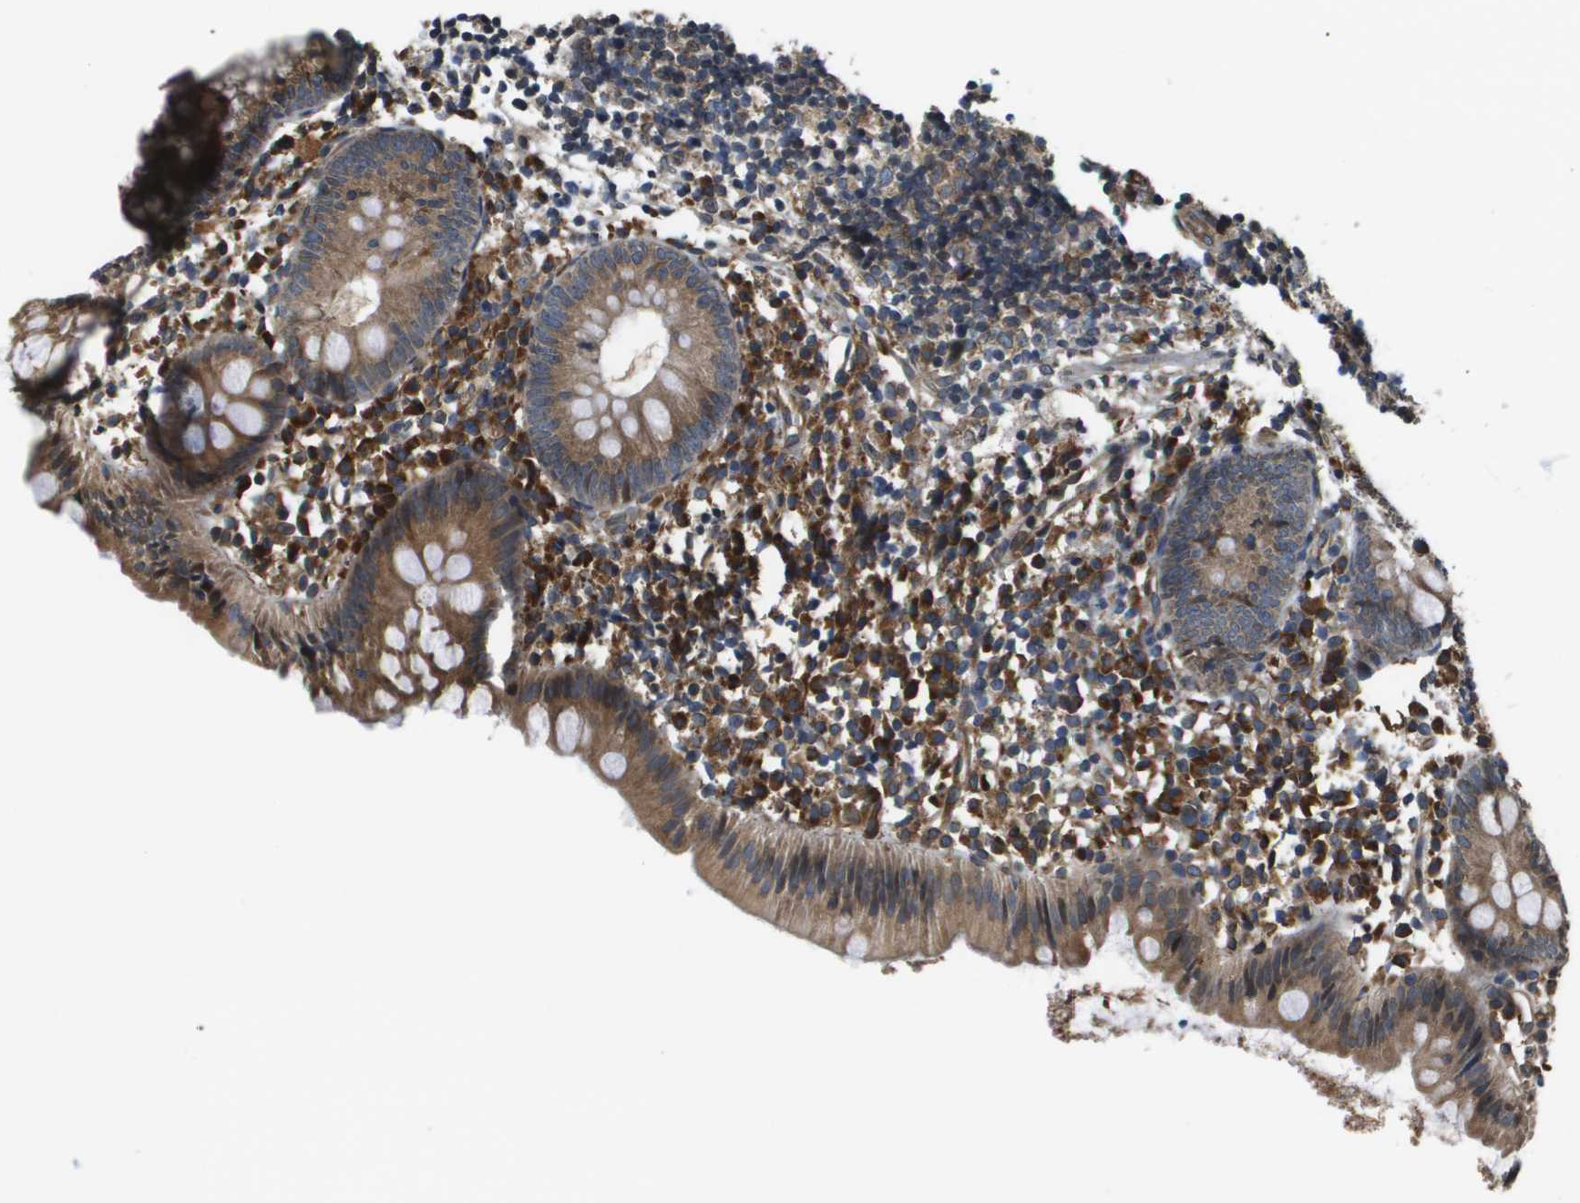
{"staining": {"intensity": "moderate", "quantity": ">75%", "location": "cytoplasmic/membranous"}, "tissue": "appendix", "cell_type": "Glandular cells", "image_type": "normal", "snomed": [{"axis": "morphology", "description": "Normal tissue, NOS"}, {"axis": "topography", "description": "Appendix"}], "caption": "Immunohistochemistry image of normal appendix: human appendix stained using immunohistochemistry (IHC) exhibits medium levels of moderate protein expression localized specifically in the cytoplasmic/membranous of glandular cells, appearing as a cytoplasmic/membranous brown color.", "gene": "SEC62", "patient": {"sex": "female", "age": 20}}